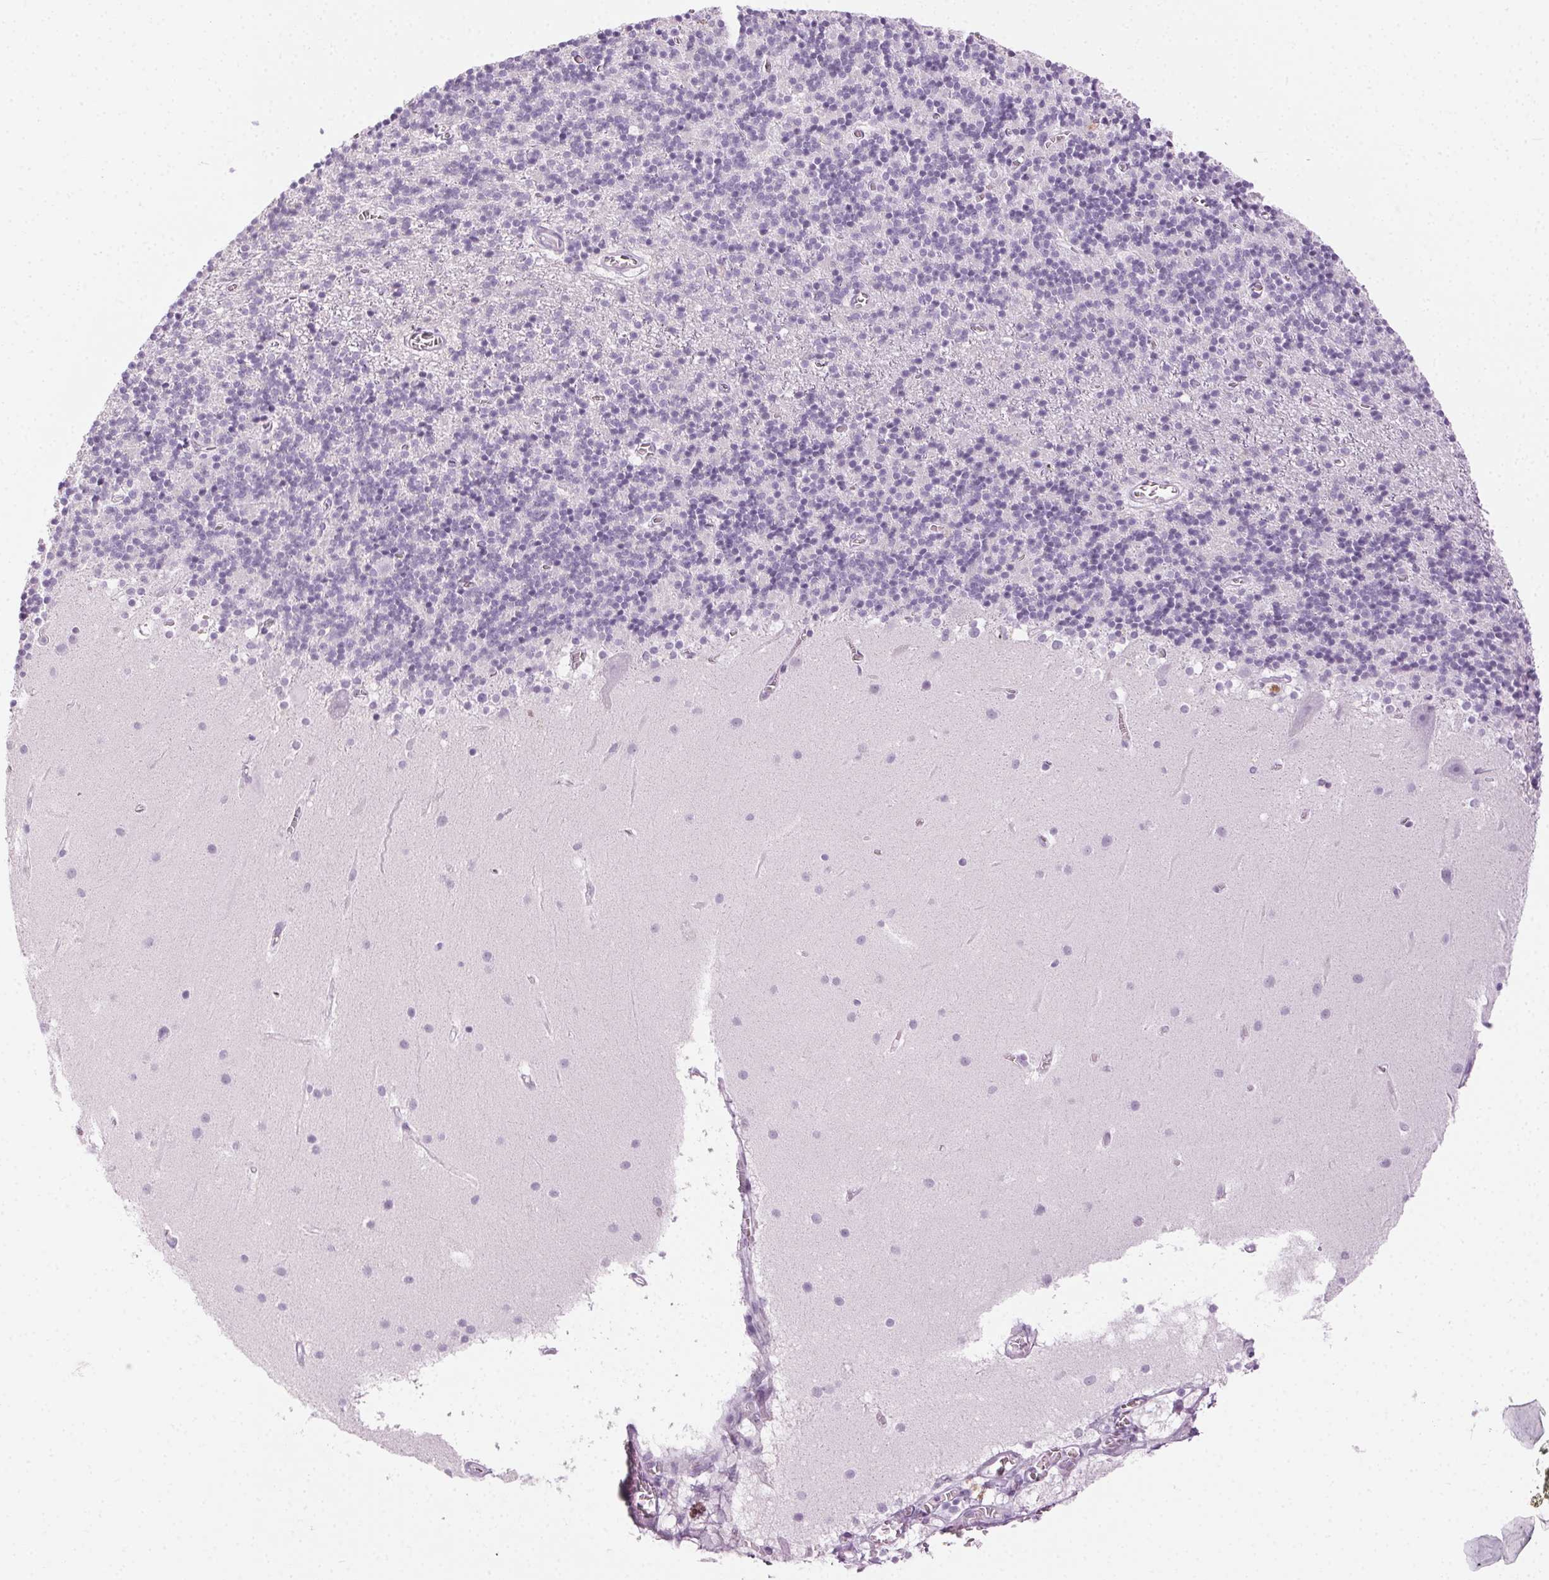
{"staining": {"intensity": "negative", "quantity": "none", "location": "none"}, "tissue": "cerebellum", "cell_type": "Cells in granular layer", "image_type": "normal", "snomed": [{"axis": "morphology", "description": "Normal tissue, NOS"}, {"axis": "topography", "description": "Cerebellum"}], "caption": "Cells in granular layer are negative for brown protein staining in benign cerebellum.", "gene": "MPO", "patient": {"sex": "male", "age": 70}}